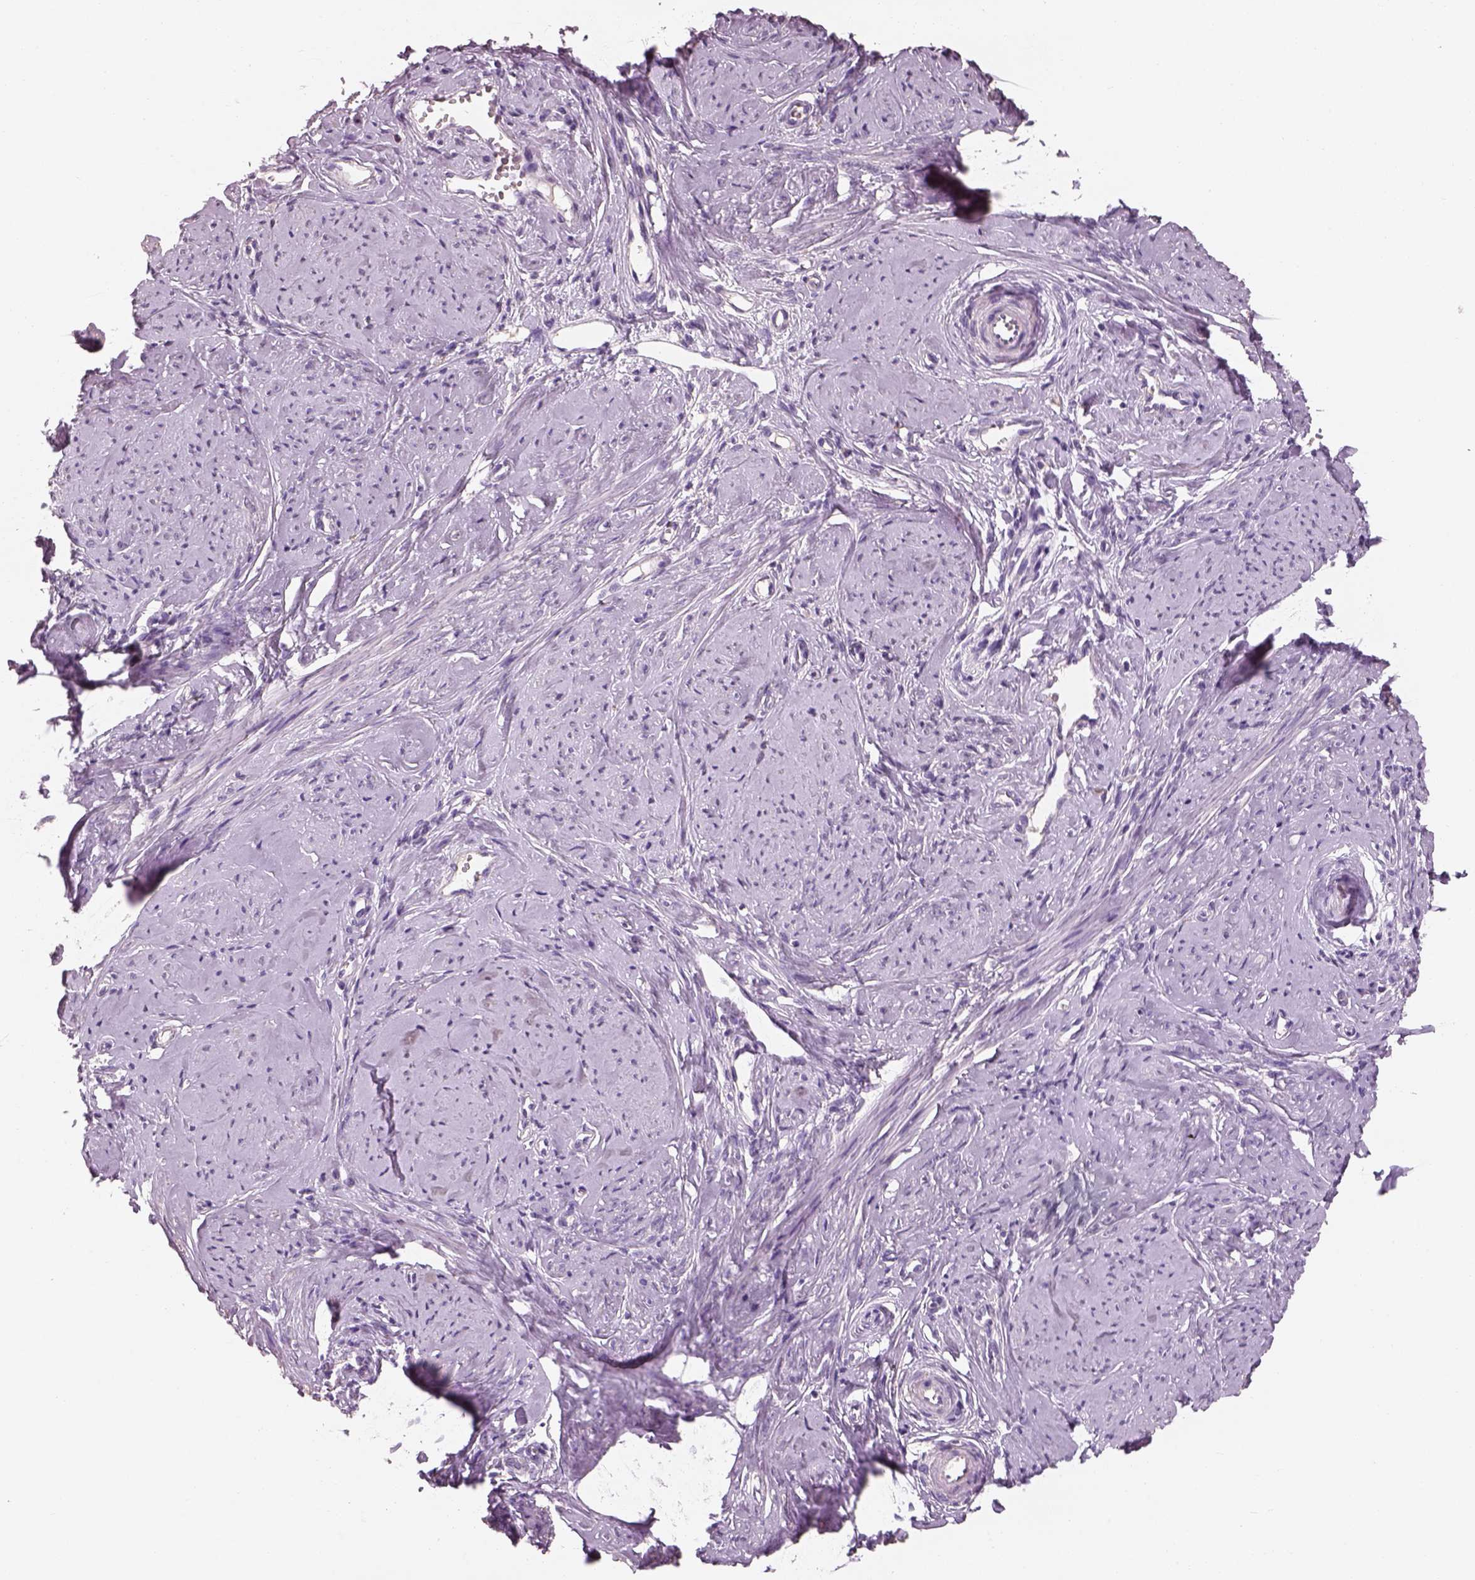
{"staining": {"intensity": "negative", "quantity": "none", "location": "none"}, "tissue": "smooth muscle", "cell_type": "Smooth muscle cells", "image_type": "normal", "snomed": [{"axis": "morphology", "description": "Normal tissue, NOS"}, {"axis": "topography", "description": "Smooth muscle"}], "caption": "Histopathology image shows no protein positivity in smooth muscle cells of normal smooth muscle. (DAB IHC with hematoxylin counter stain).", "gene": "OTUD6A", "patient": {"sex": "female", "age": 48}}